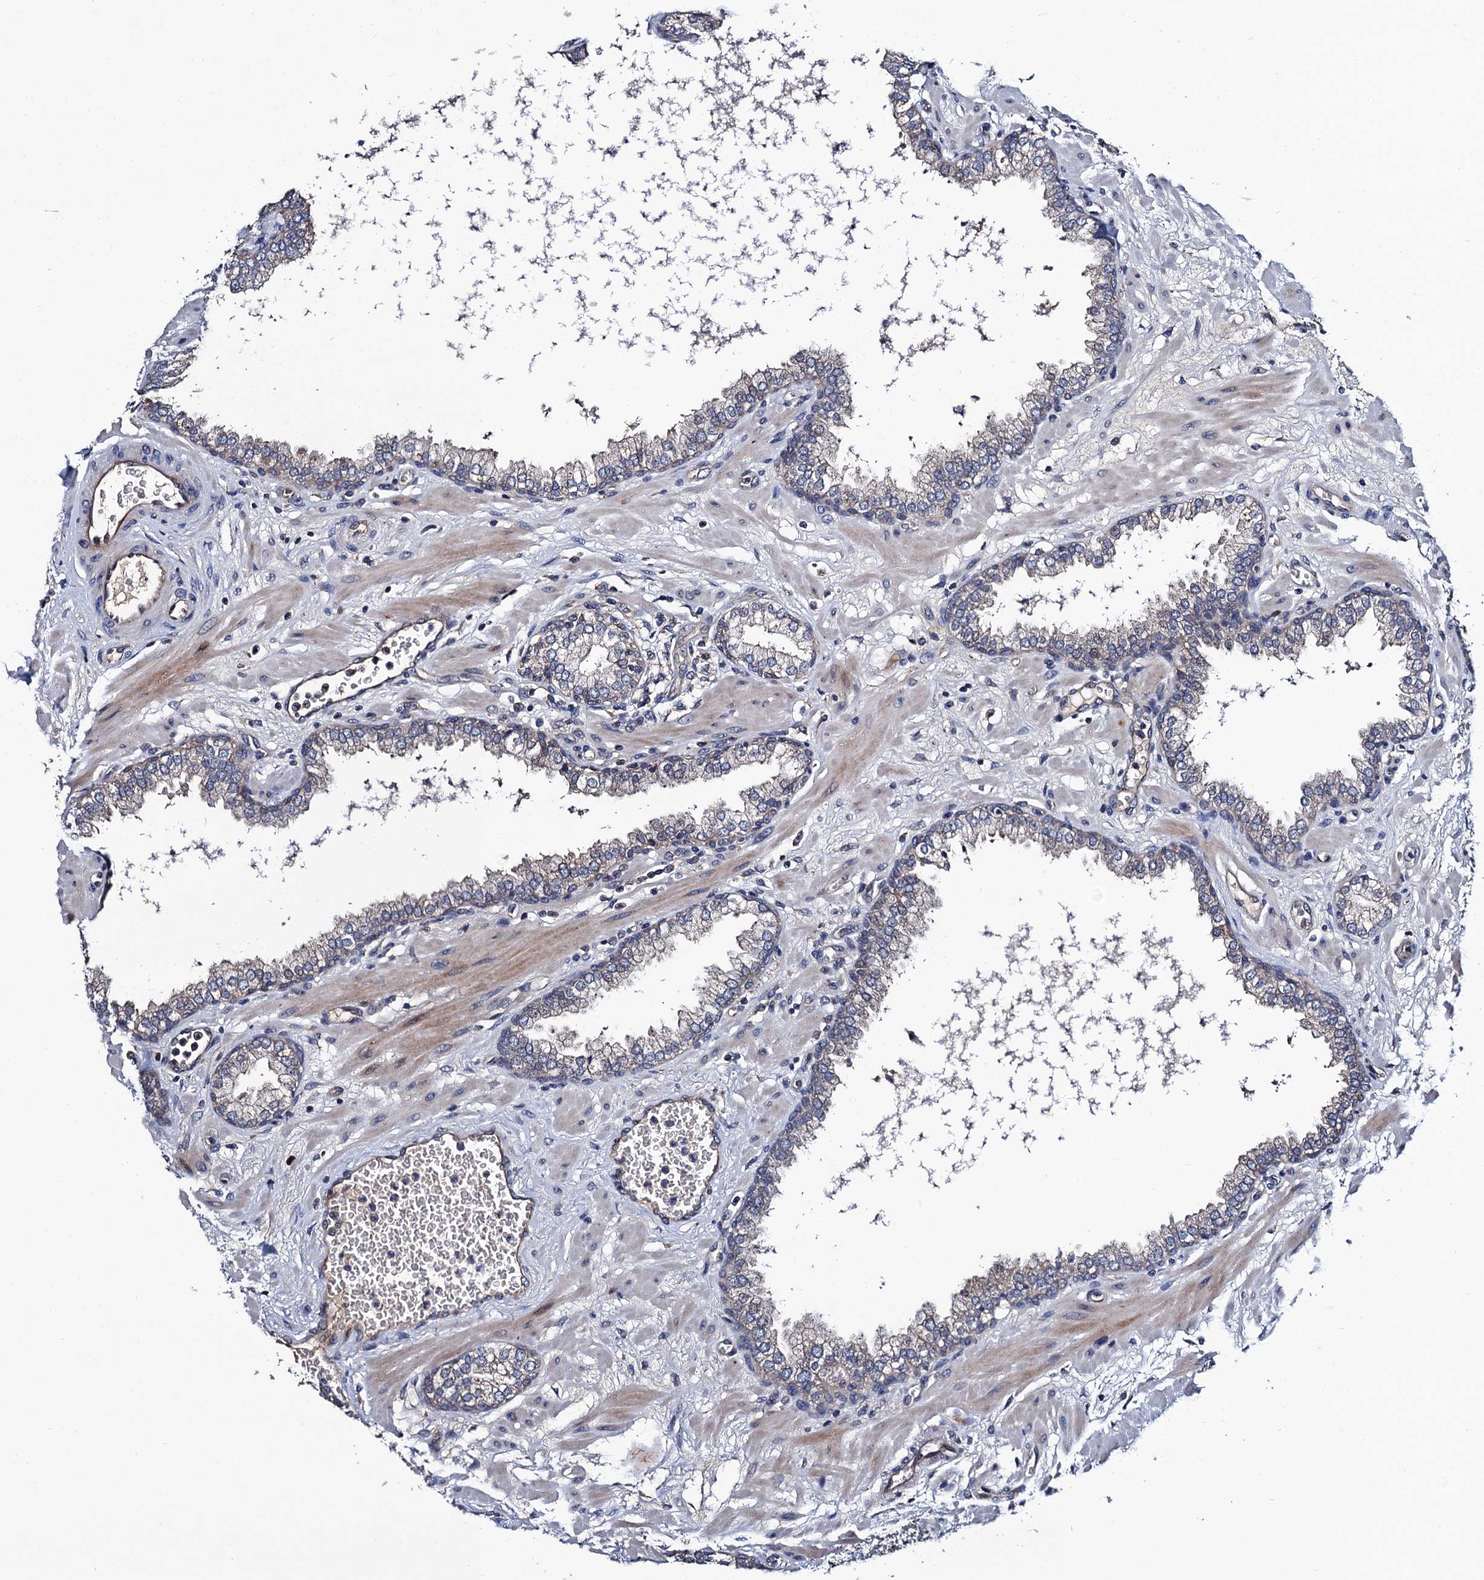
{"staining": {"intensity": "weak", "quantity": "25%-75%", "location": "cytoplasmic/membranous"}, "tissue": "prostate", "cell_type": "Glandular cells", "image_type": "normal", "snomed": [{"axis": "morphology", "description": "Normal tissue, NOS"}, {"axis": "morphology", "description": "Urothelial carcinoma, Low grade"}, {"axis": "topography", "description": "Urinary bladder"}, {"axis": "topography", "description": "Prostate"}], "caption": "An IHC image of normal tissue is shown. Protein staining in brown shows weak cytoplasmic/membranous positivity in prostate within glandular cells.", "gene": "TRMT112", "patient": {"sex": "male", "age": 60}}